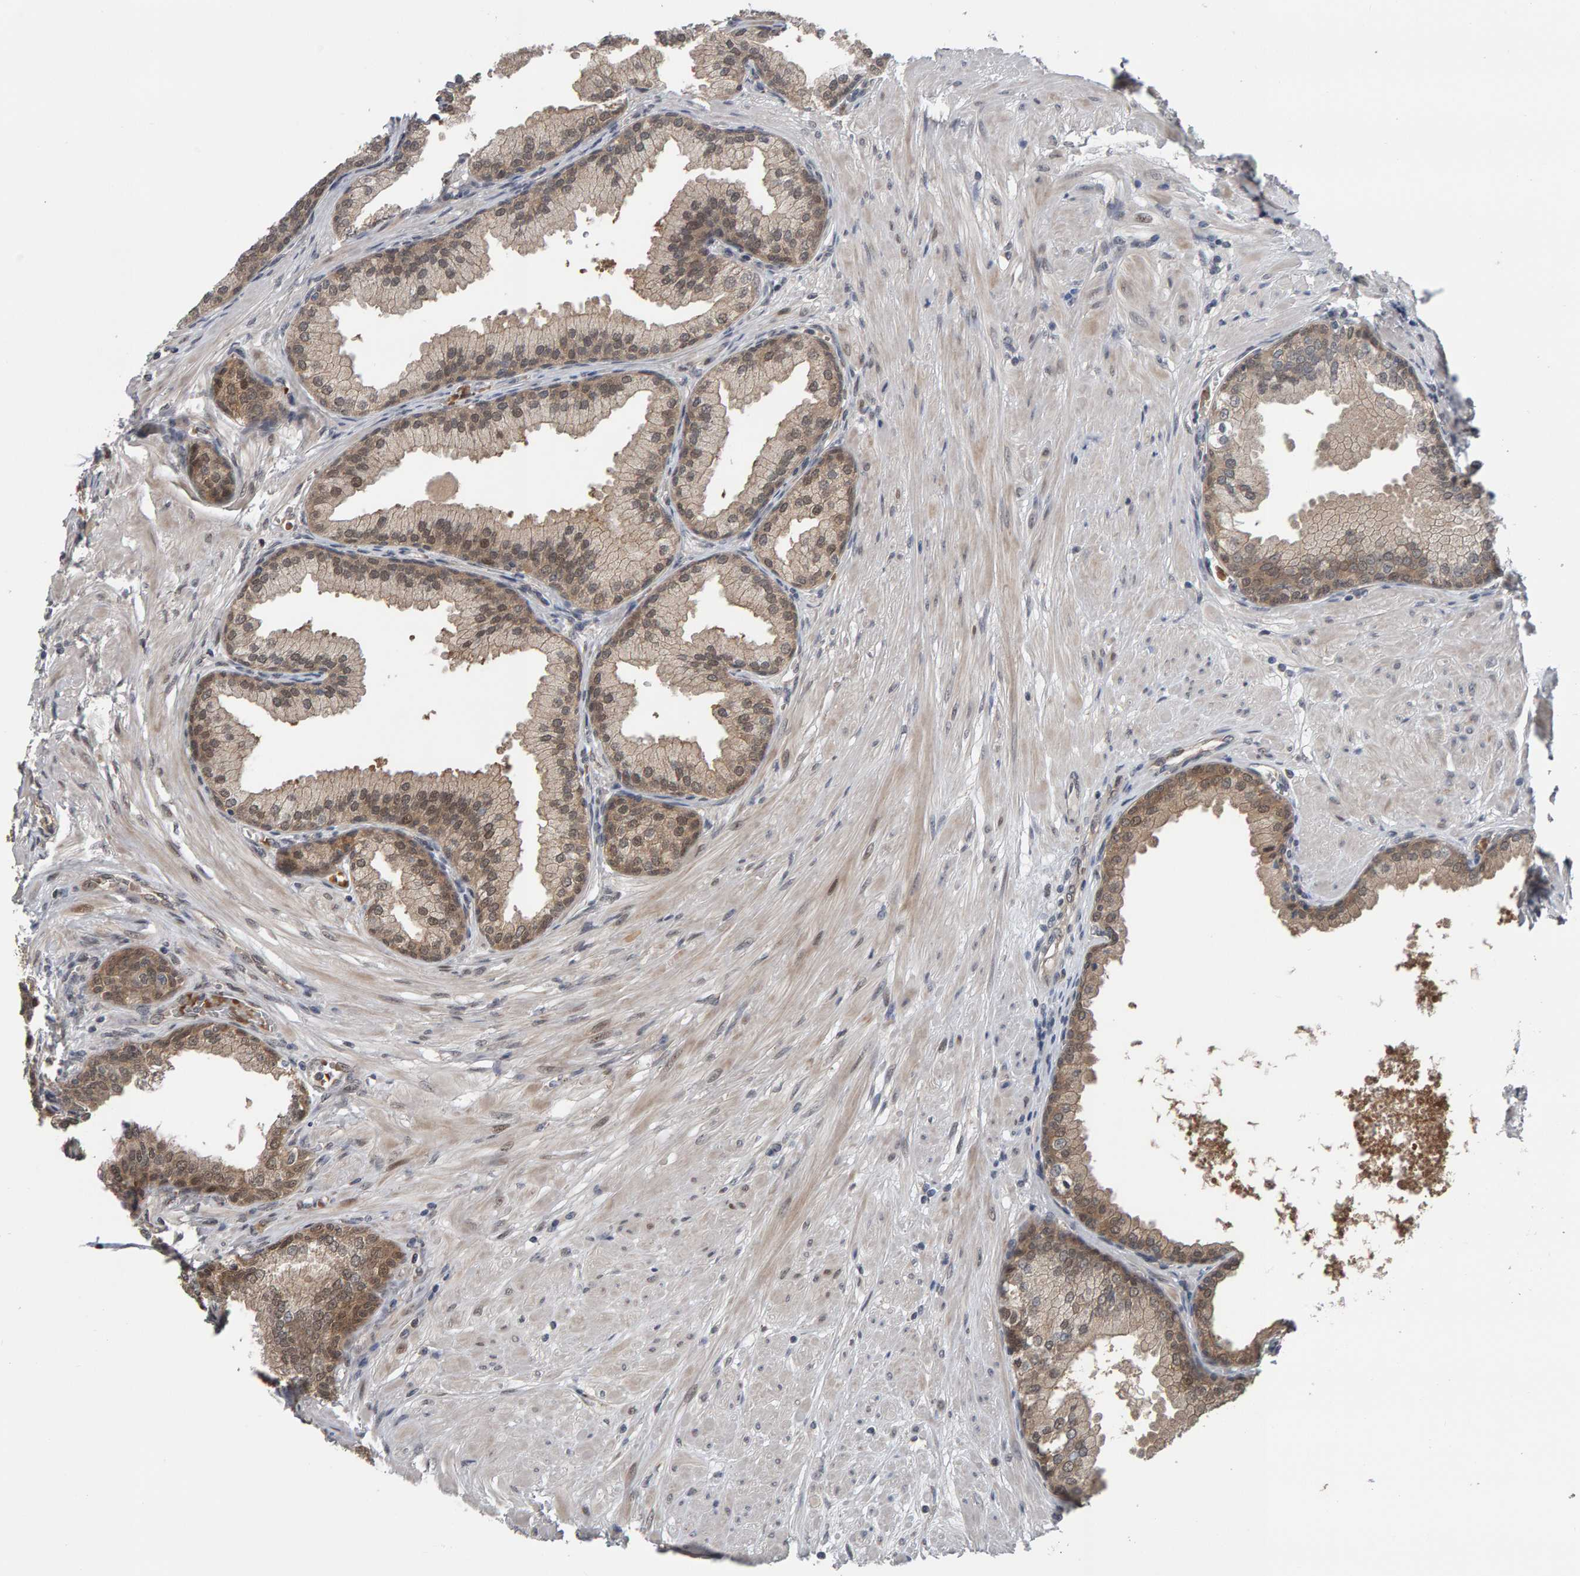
{"staining": {"intensity": "weak", "quantity": "<25%", "location": "cytoplasmic/membranous"}, "tissue": "prostate", "cell_type": "Glandular cells", "image_type": "normal", "snomed": [{"axis": "morphology", "description": "Normal tissue, NOS"}, {"axis": "topography", "description": "Prostate"}], "caption": "There is no significant staining in glandular cells of prostate. (Immunohistochemistry (ihc), brightfield microscopy, high magnification).", "gene": "COASY", "patient": {"sex": "male", "age": 51}}